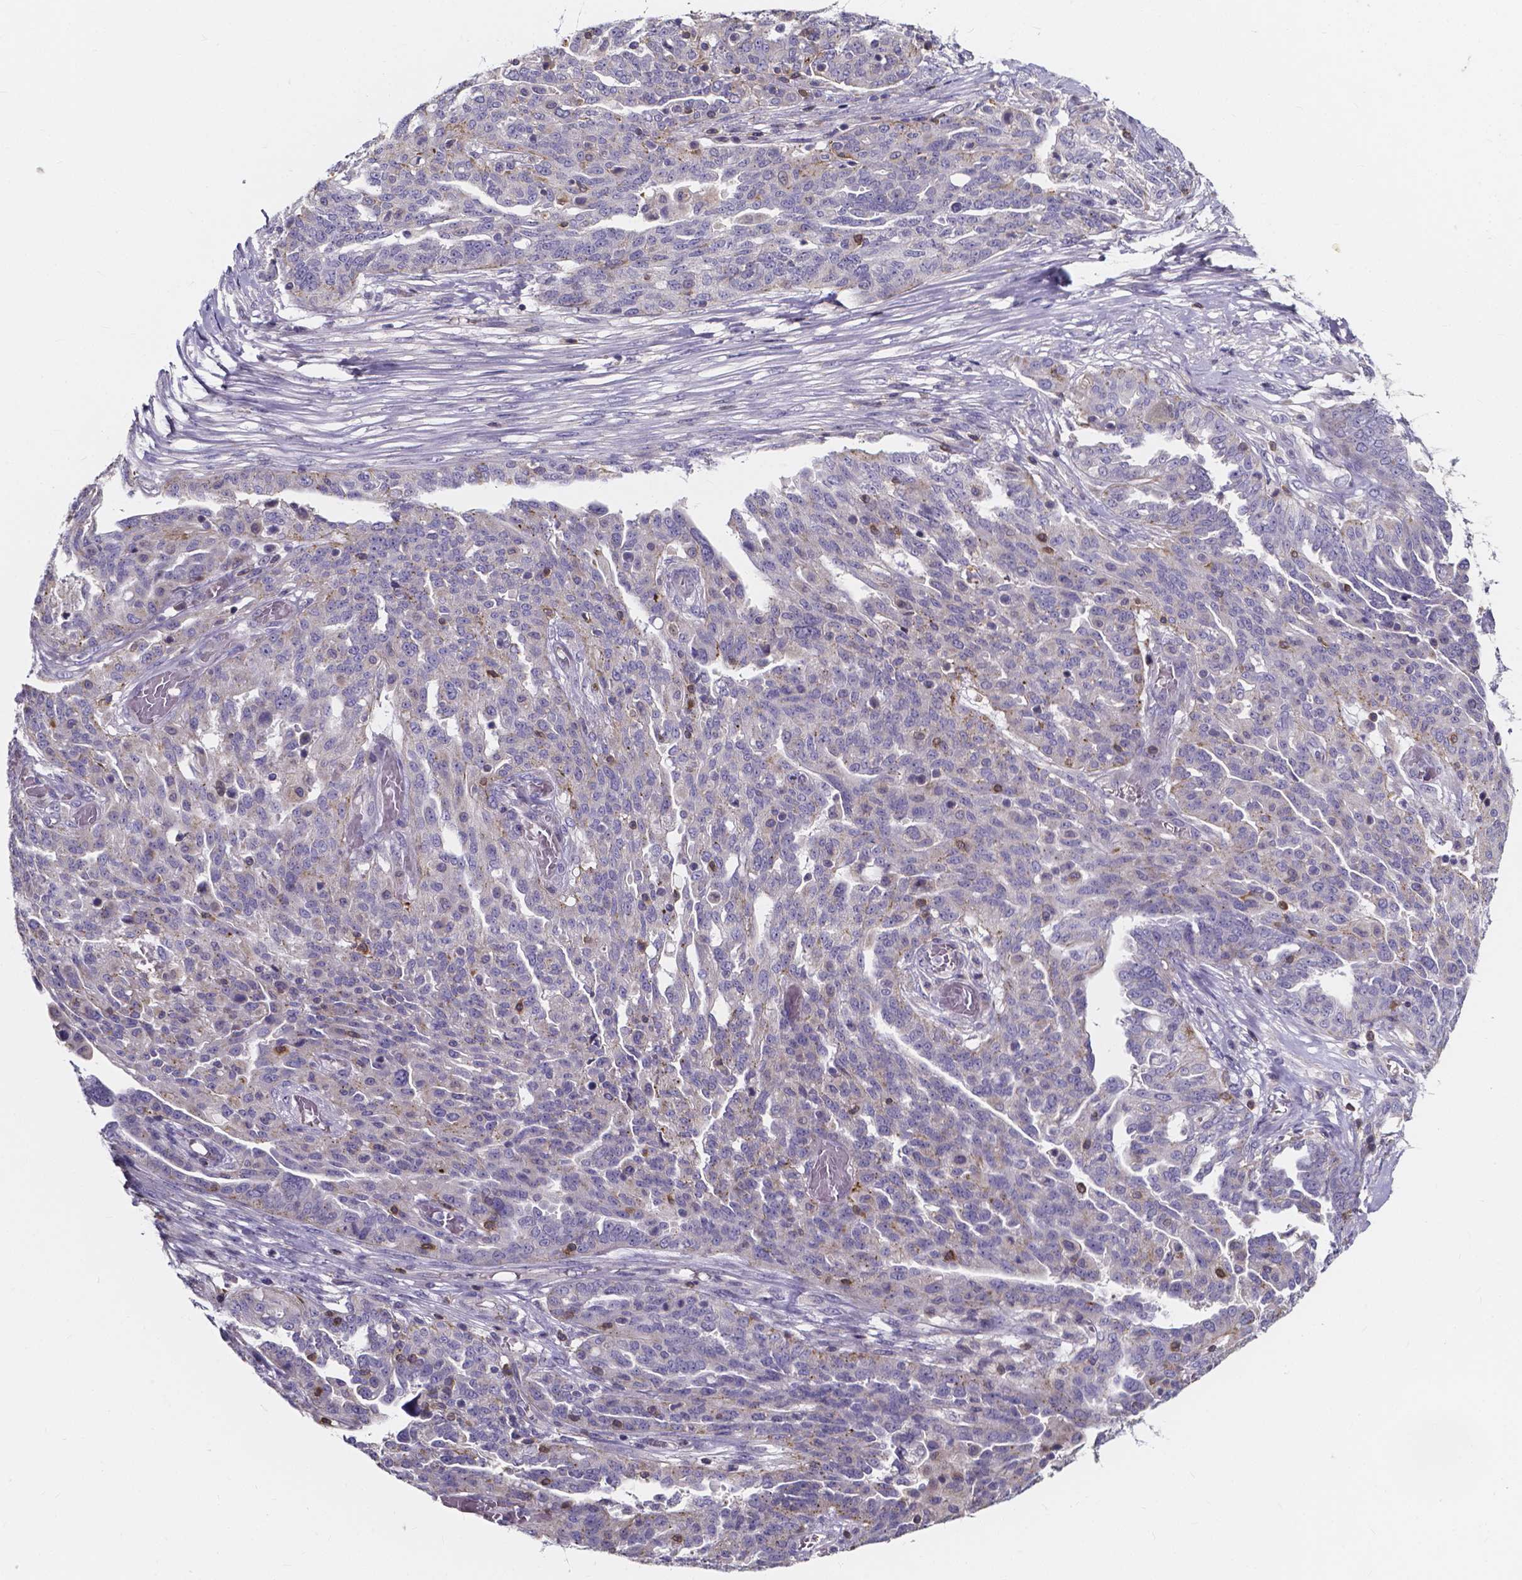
{"staining": {"intensity": "moderate", "quantity": "<25%", "location": "cytoplasmic/membranous"}, "tissue": "ovarian cancer", "cell_type": "Tumor cells", "image_type": "cancer", "snomed": [{"axis": "morphology", "description": "Cystadenocarcinoma, serous, NOS"}, {"axis": "topography", "description": "Ovary"}], "caption": "High-magnification brightfield microscopy of ovarian cancer stained with DAB (3,3'-diaminobenzidine) (brown) and counterstained with hematoxylin (blue). tumor cells exhibit moderate cytoplasmic/membranous expression is identified in approximately<25% of cells.", "gene": "THEMIS", "patient": {"sex": "female", "age": 67}}